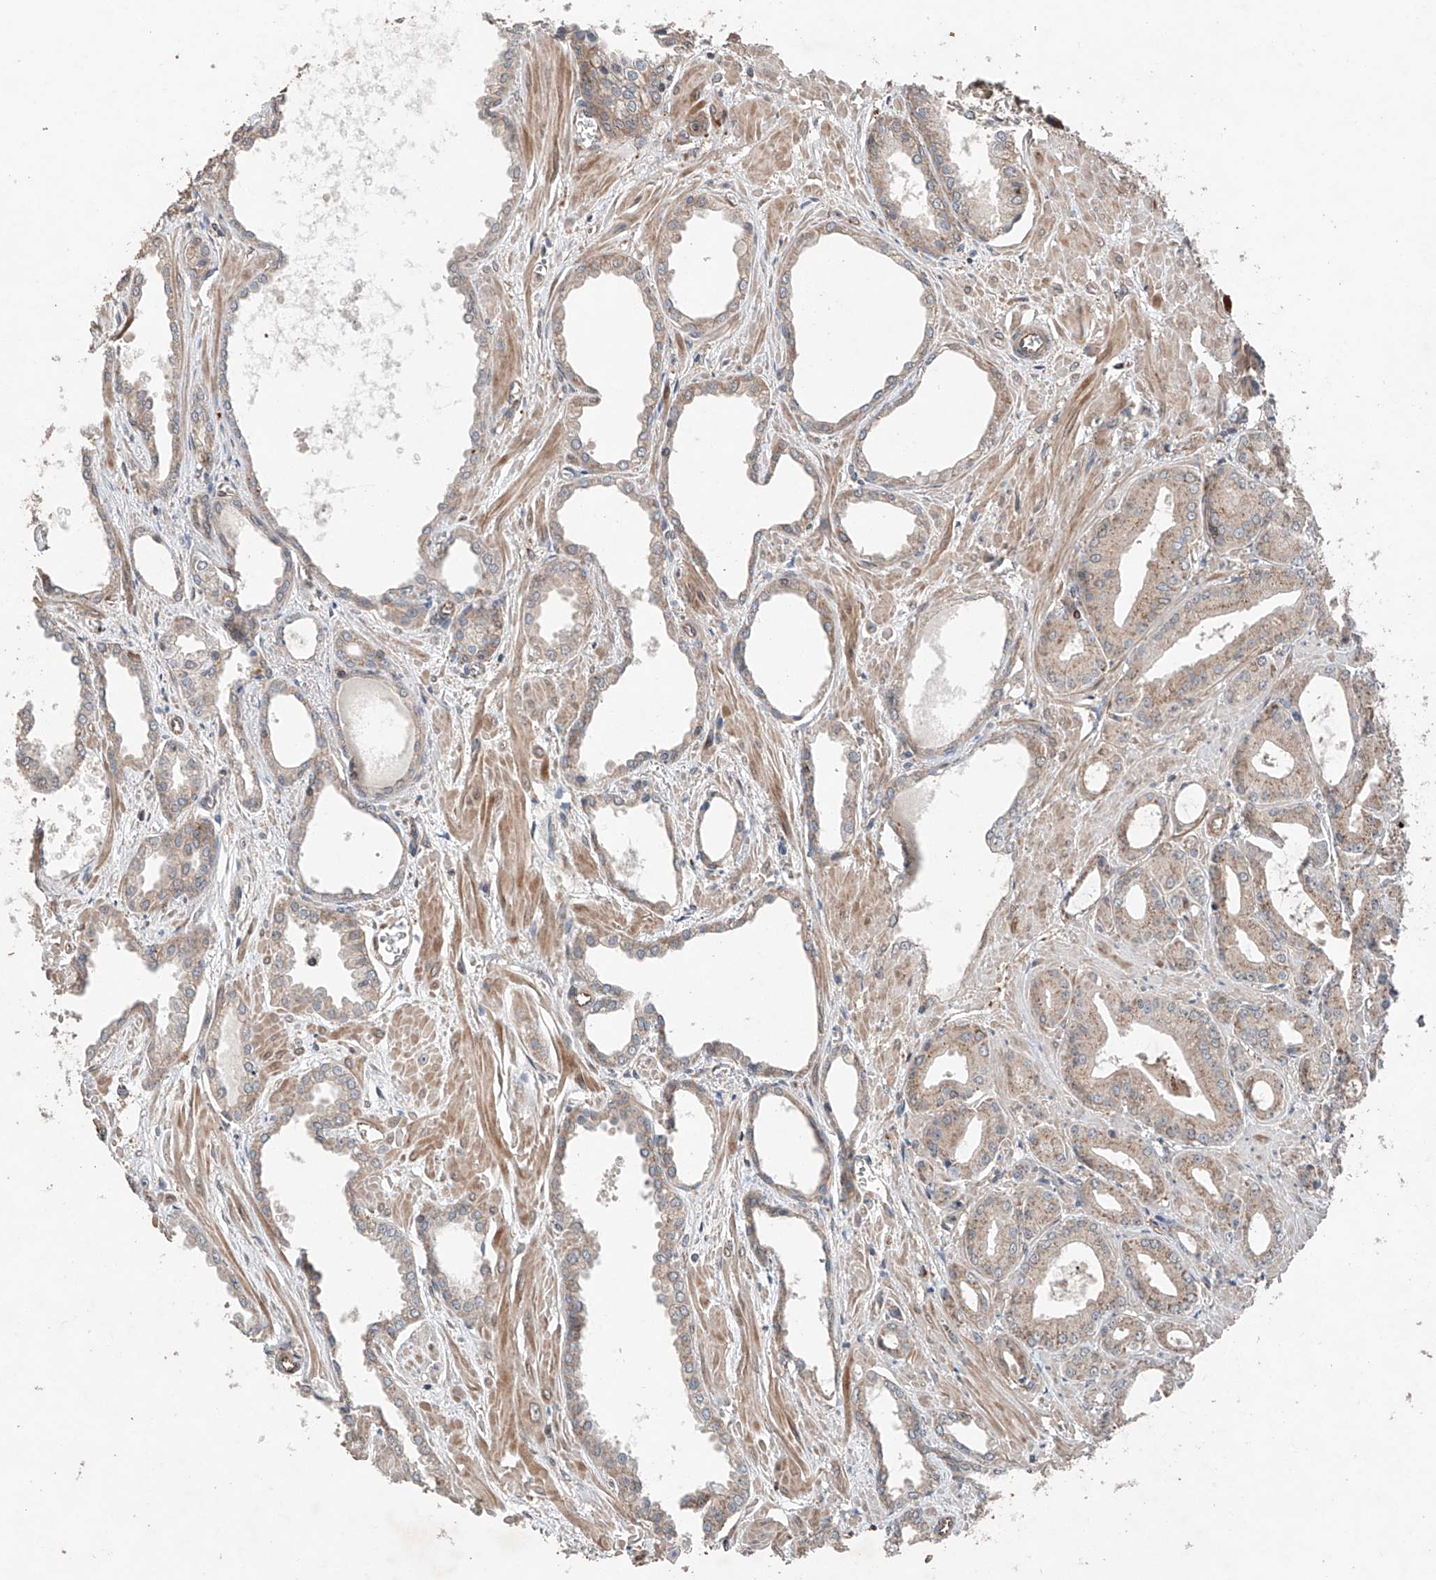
{"staining": {"intensity": "weak", "quantity": "25%-75%", "location": "cytoplasmic/membranous"}, "tissue": "prostate cancer", "cell_type": "Tumor cells", "image_type": "cancer", "snomed": [{"axis": "morphology", "description": "Adenocarcinoma, Low grade"}, {"axis": "topography", "description": "Prostate"}], "caption": "A brown stain highlights weak cytoplasmic/membranous expression of a protein in low-grade adenocarcinoma (prostate) tumor cells.", "gene": "AP4B1", "patient": {"sex": "male", "age": 67}}